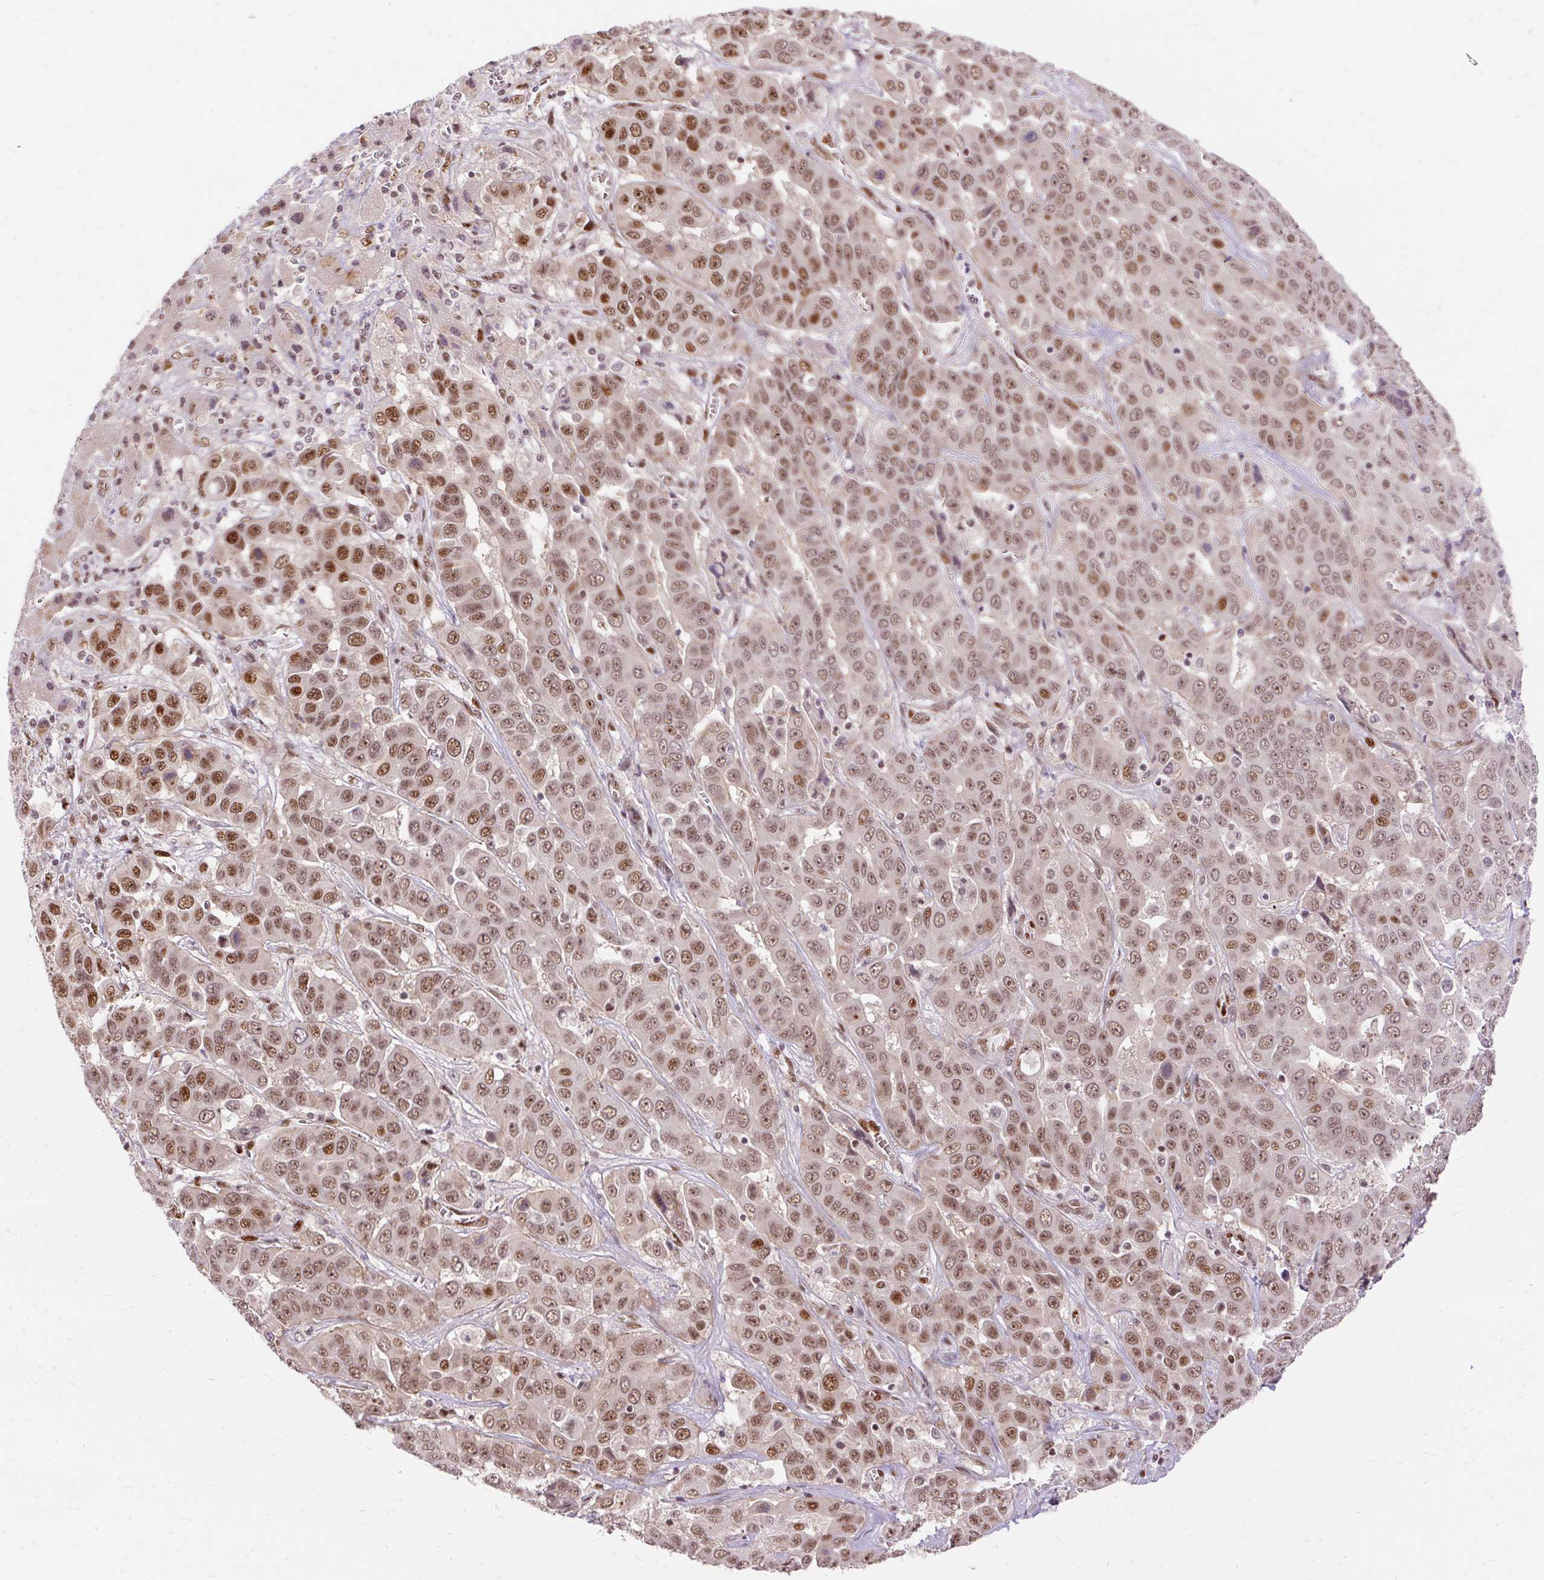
{"staining": {"intensity": "moderate", "quantity": ">75%", "location": "nuclear"}, "tissue": "liver cancer", "cell_type": "Tumor cells", "image_type": "cancer", "snomed": [{"axis": "morphology", "description": "Cholangiocarcinoma"}, {"axis": "topography", "description": "Liver"}], "caption": "IHC staining of liver cancer, which shows medium levels of moderate nuclear staining in about >75% of tumor cells indicating moderate nuclear protein expression. The staining was performed using DAB (3,3'-diaminobenzidine) (brown) for protein detection and nuclei were counterstained in hematoxylin (blue).", "gene": "MECOM", "patient": {"sex": "female", "age": 52}}